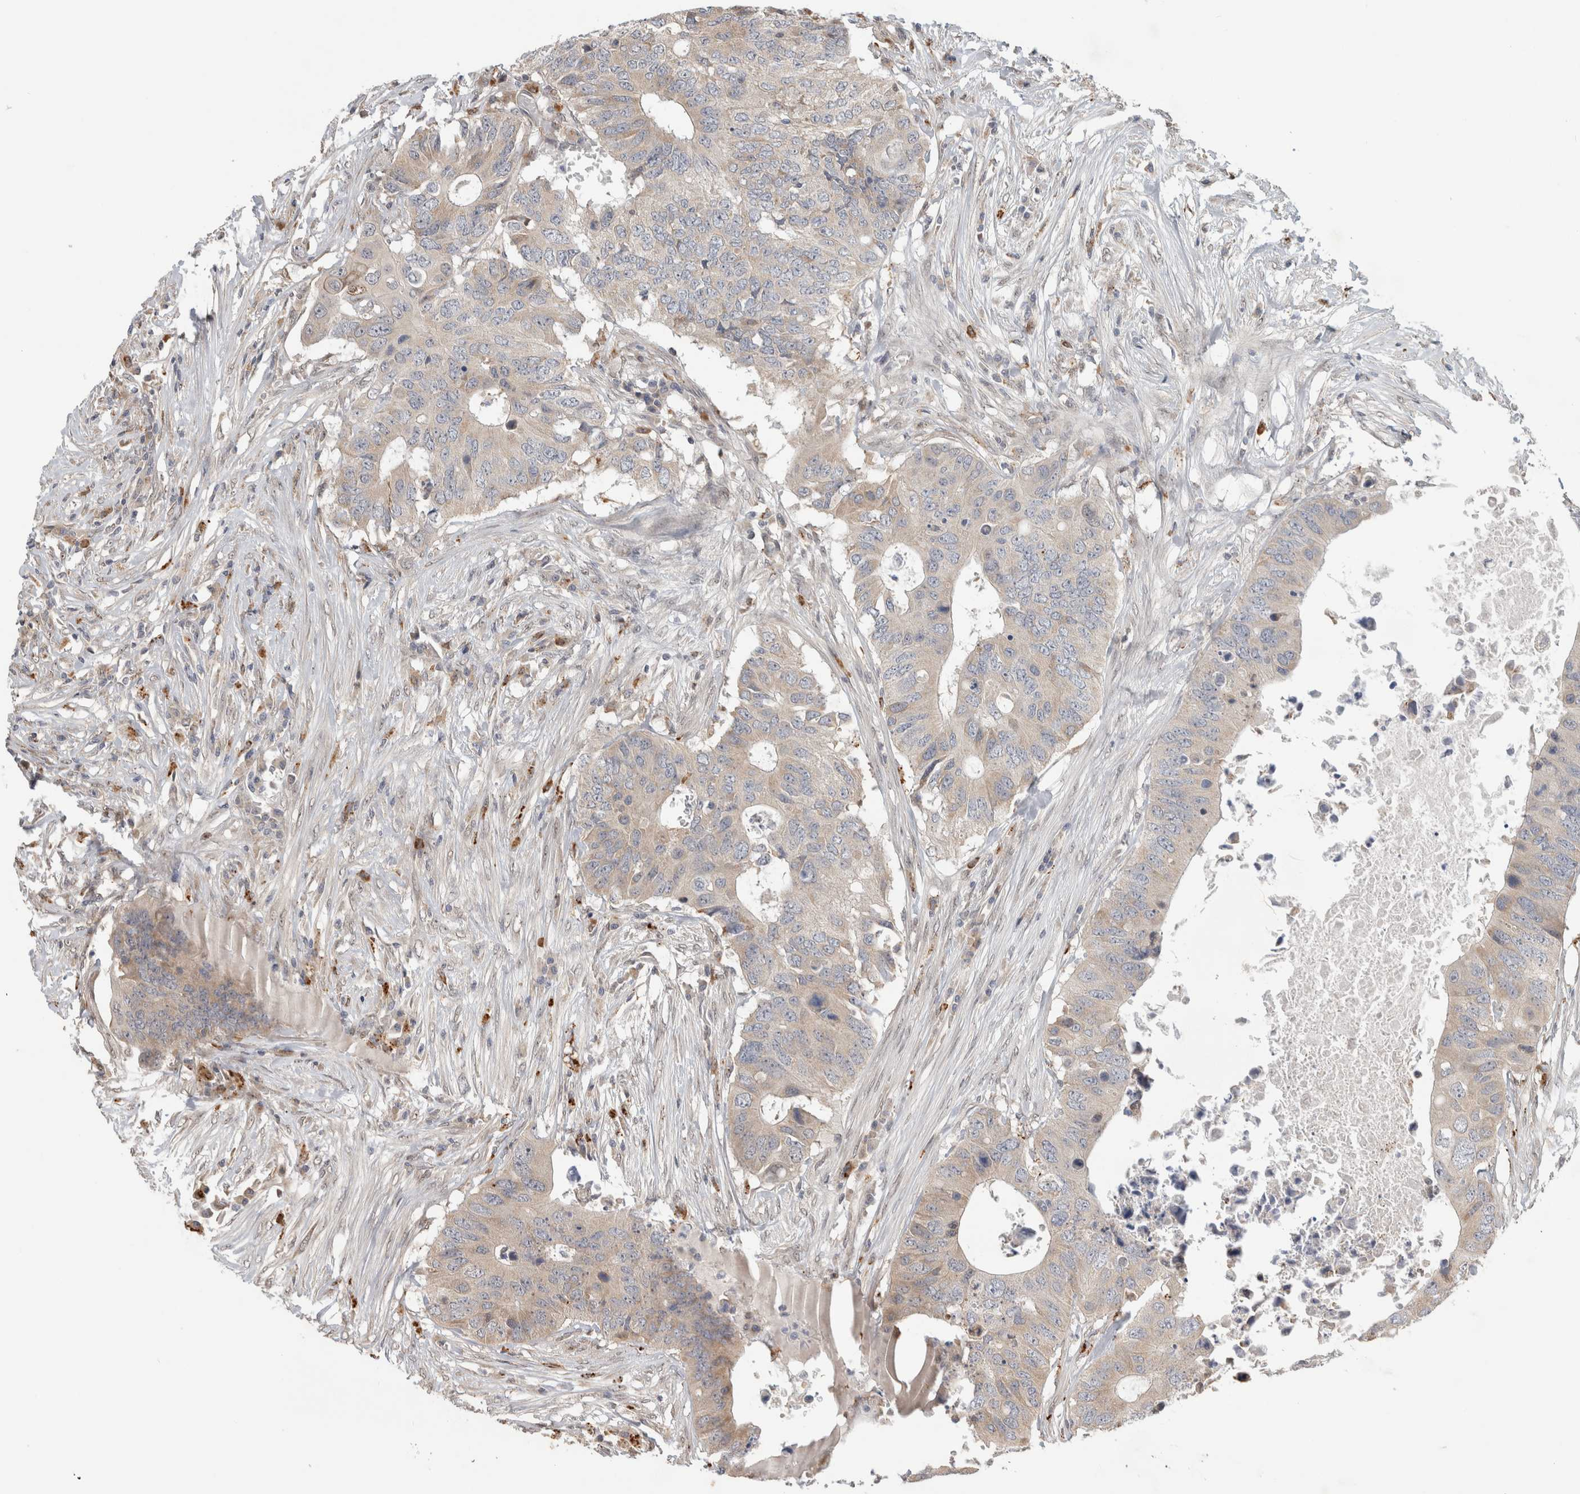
{"staining": {"intensity": "weak", "quantity": ">75%", "location": "cytoplasmic/membranous"}, "tissue": "colorectal cancer", "cell_type": "Tumor cells", "image_type": "cancer", "snomed": [{"axis": "morphology", "description": "Adenocarcinoma, NOS"}, {"axis": "topography", "description": "Colon"}], "caption": "There is low levels of weak cytoplasmic/membranous positivity in tumor cells of colorectal adenocarcinoma, as demonstrated by immunohistochemical staining (brown color).", "gene": "NAB2", "patient": {"sex": "male", "age": 71}}